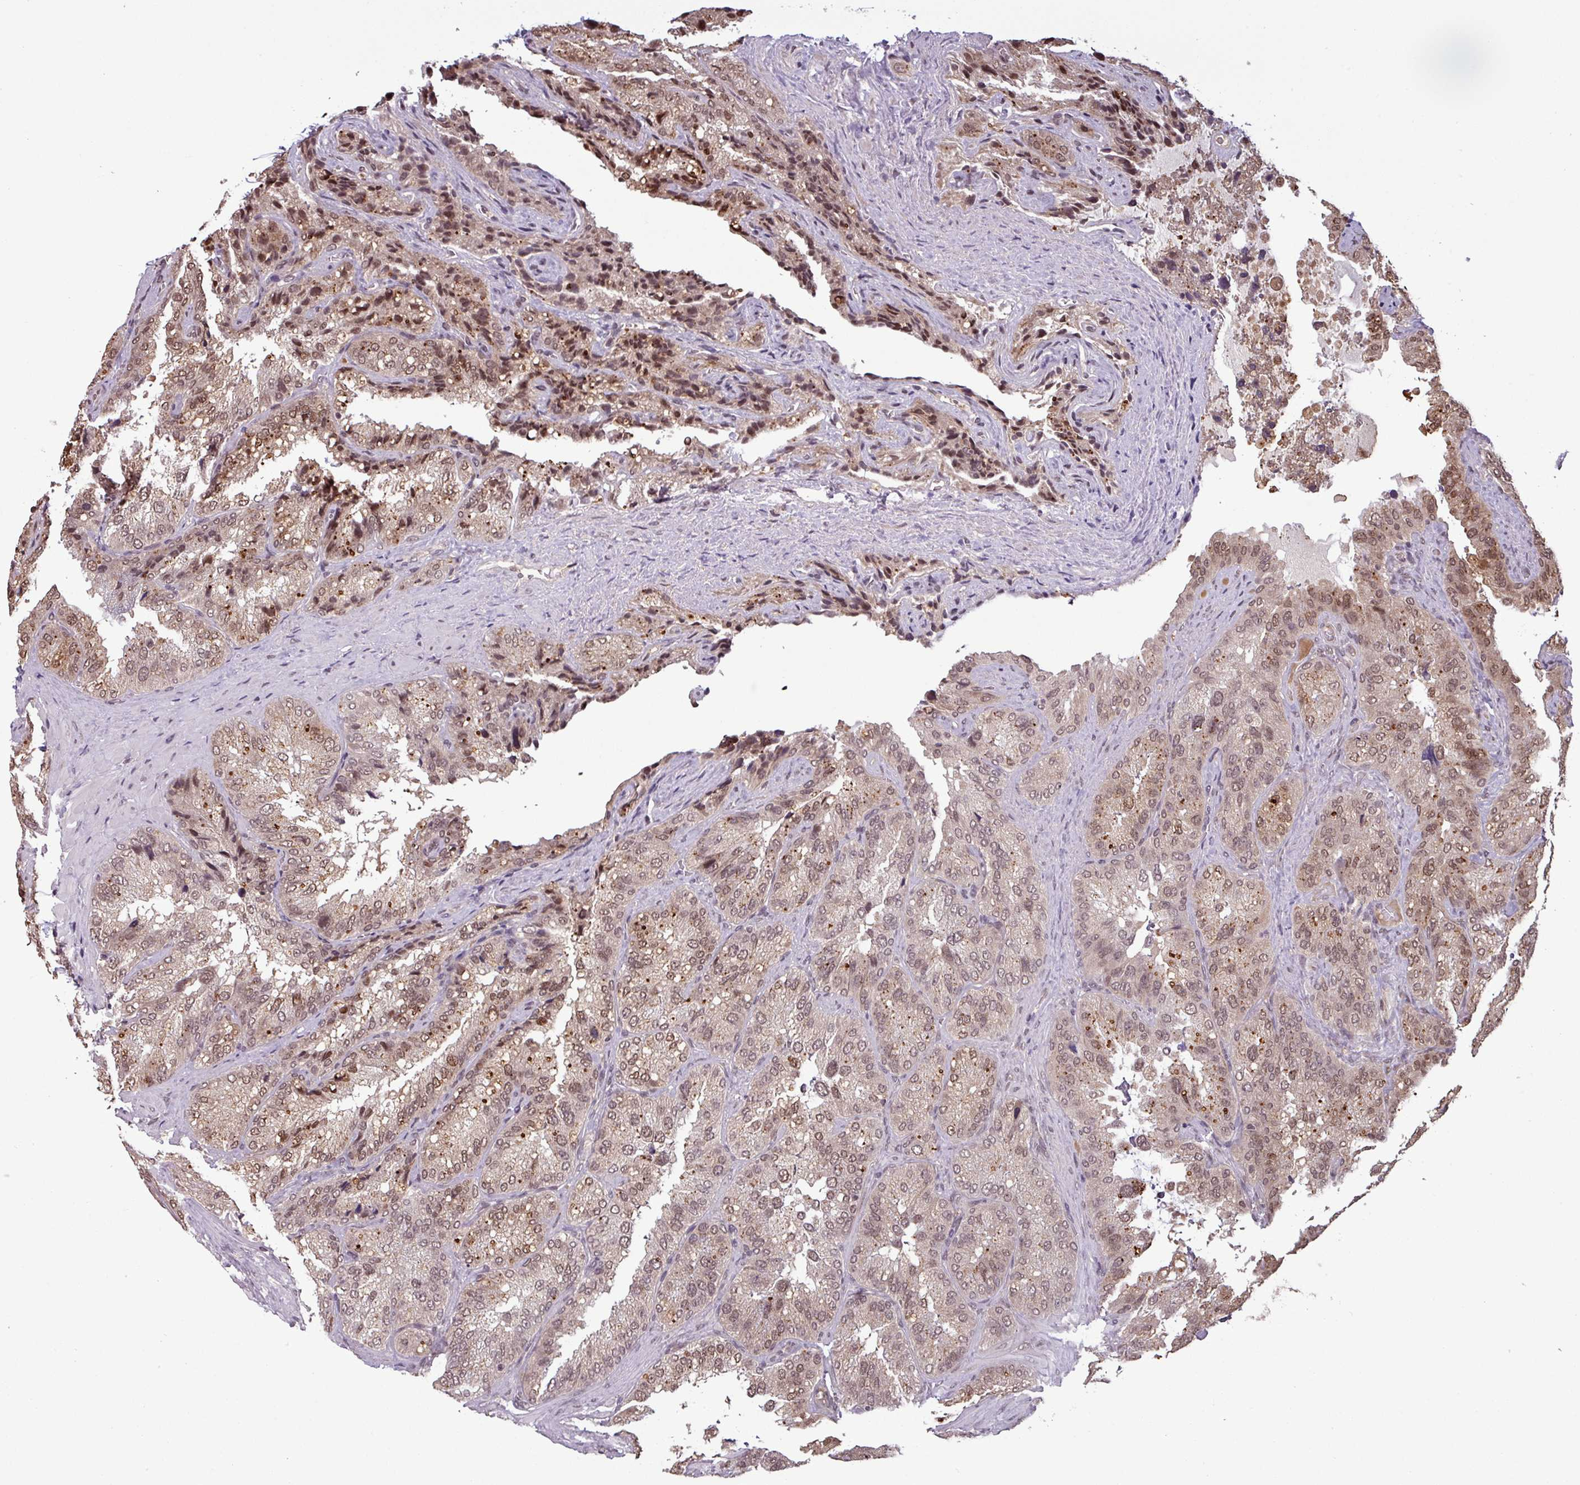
{"staining": {"intensity": "moderate", "quantity": ">75%", "location": "nuclear"}, "tissue": "seminal vesicle", "cell_type": "Glandular cells", "image_type": "normal", "snomed": [{"axis": "morphology", "description": "Normal tissue, NOS"}, {"axis": "topography", "description": "Seminal veicle"}], "caption": "The micrograph reveals staining of normal seminal vesicle, revealing moderate nuclear protein expression (brown color) within glandular cells.", "gene": "NOB1", "patient": {"sex": "male", "age": 58}}